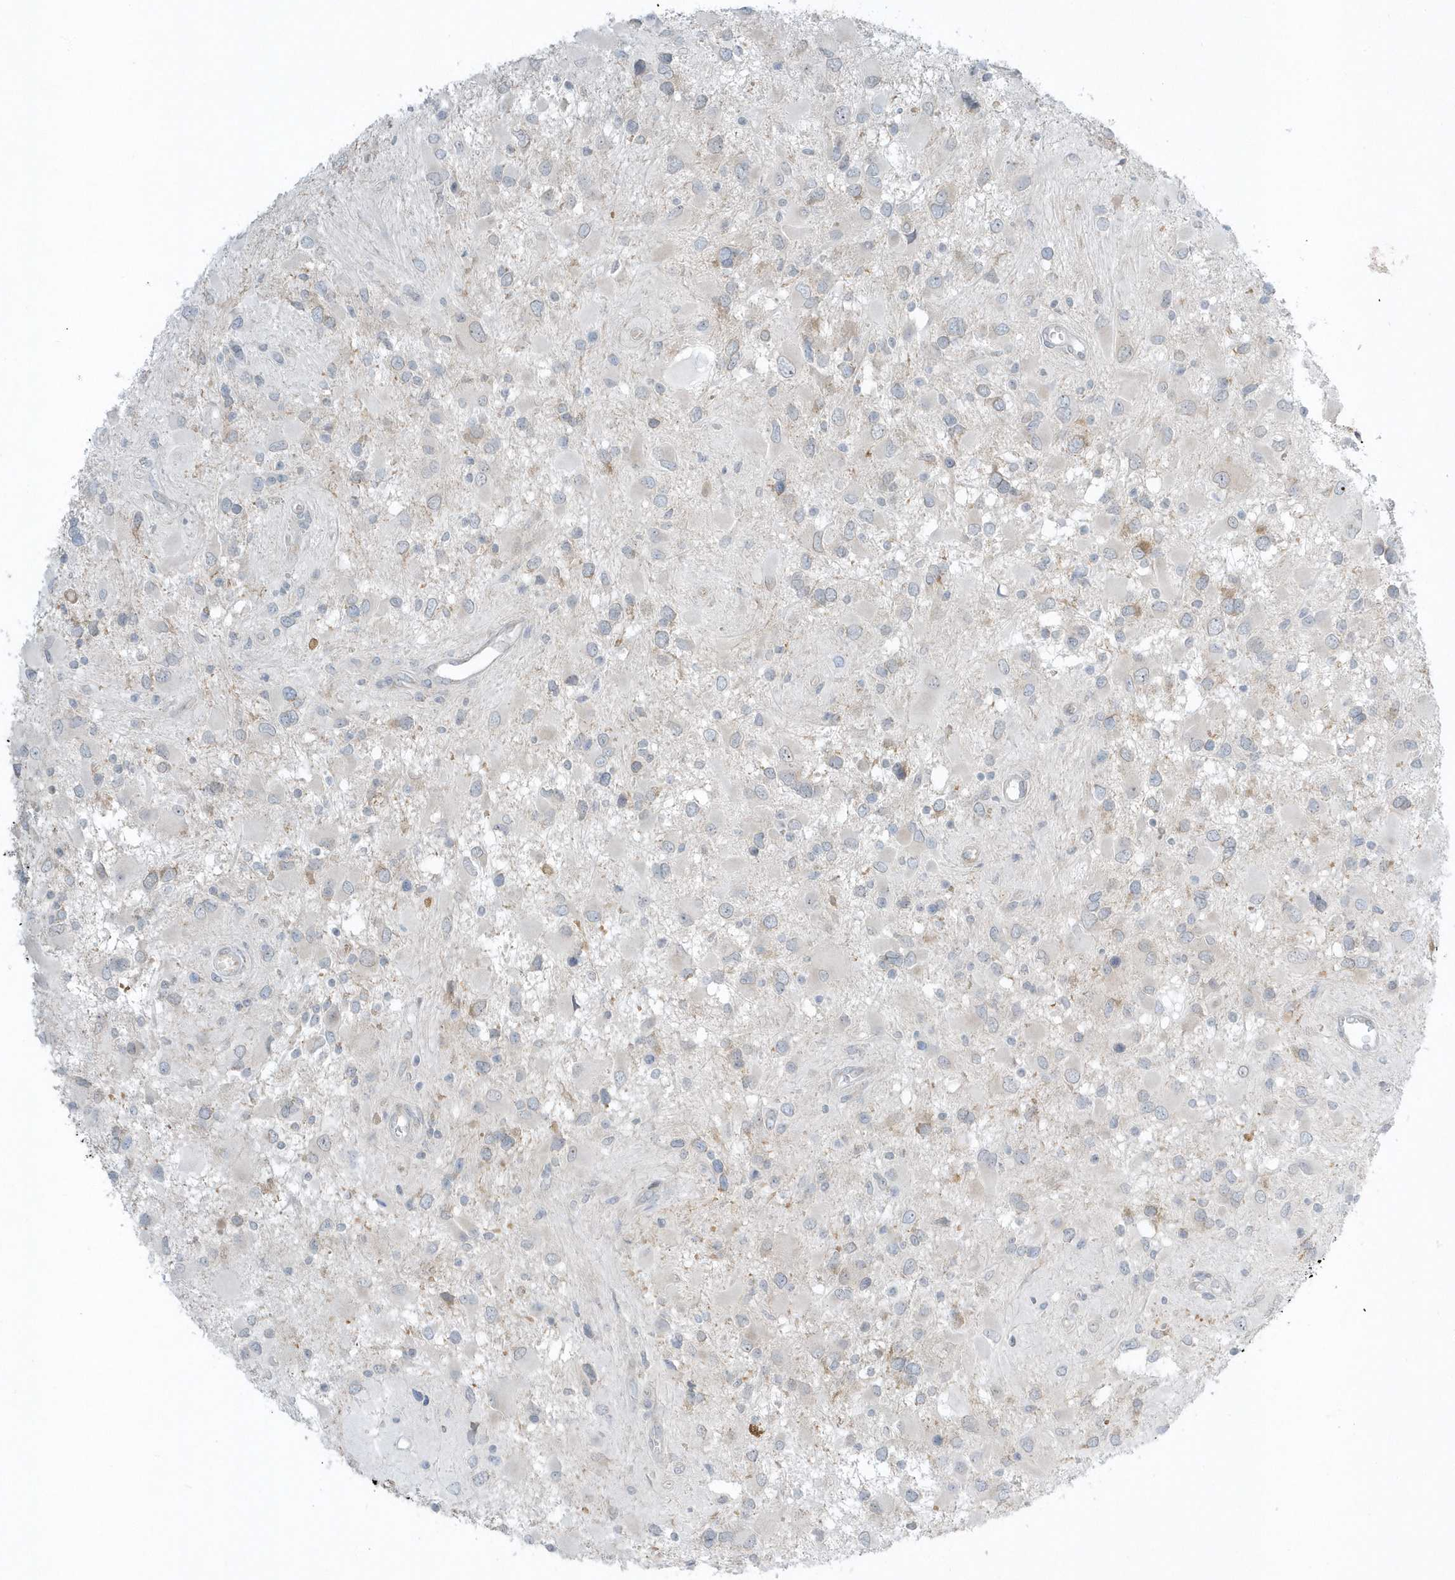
{"staining": {"intensity": "negative", "quantity": "none", "location": "none"}, "tissue": "glioma", "cell_type": "Tumor cells", "image_type": "cancer", "snomed": [{"axis": "morphology", "description": "Glioma, malignant, High grade"}, {"axis": "topography", "description": "Brain"}], "caption": "An immunohistochemistry image of glioma is shown. There is no staining in tumor cells of glioma. The staining was performed using DAB to visualize the protein expression in brown, while the nuclei were stained in blue with hematoxylin (Magnification: 20x).", "gene": "SCN3A", "patient": {"sex": "male", "age": 53}}